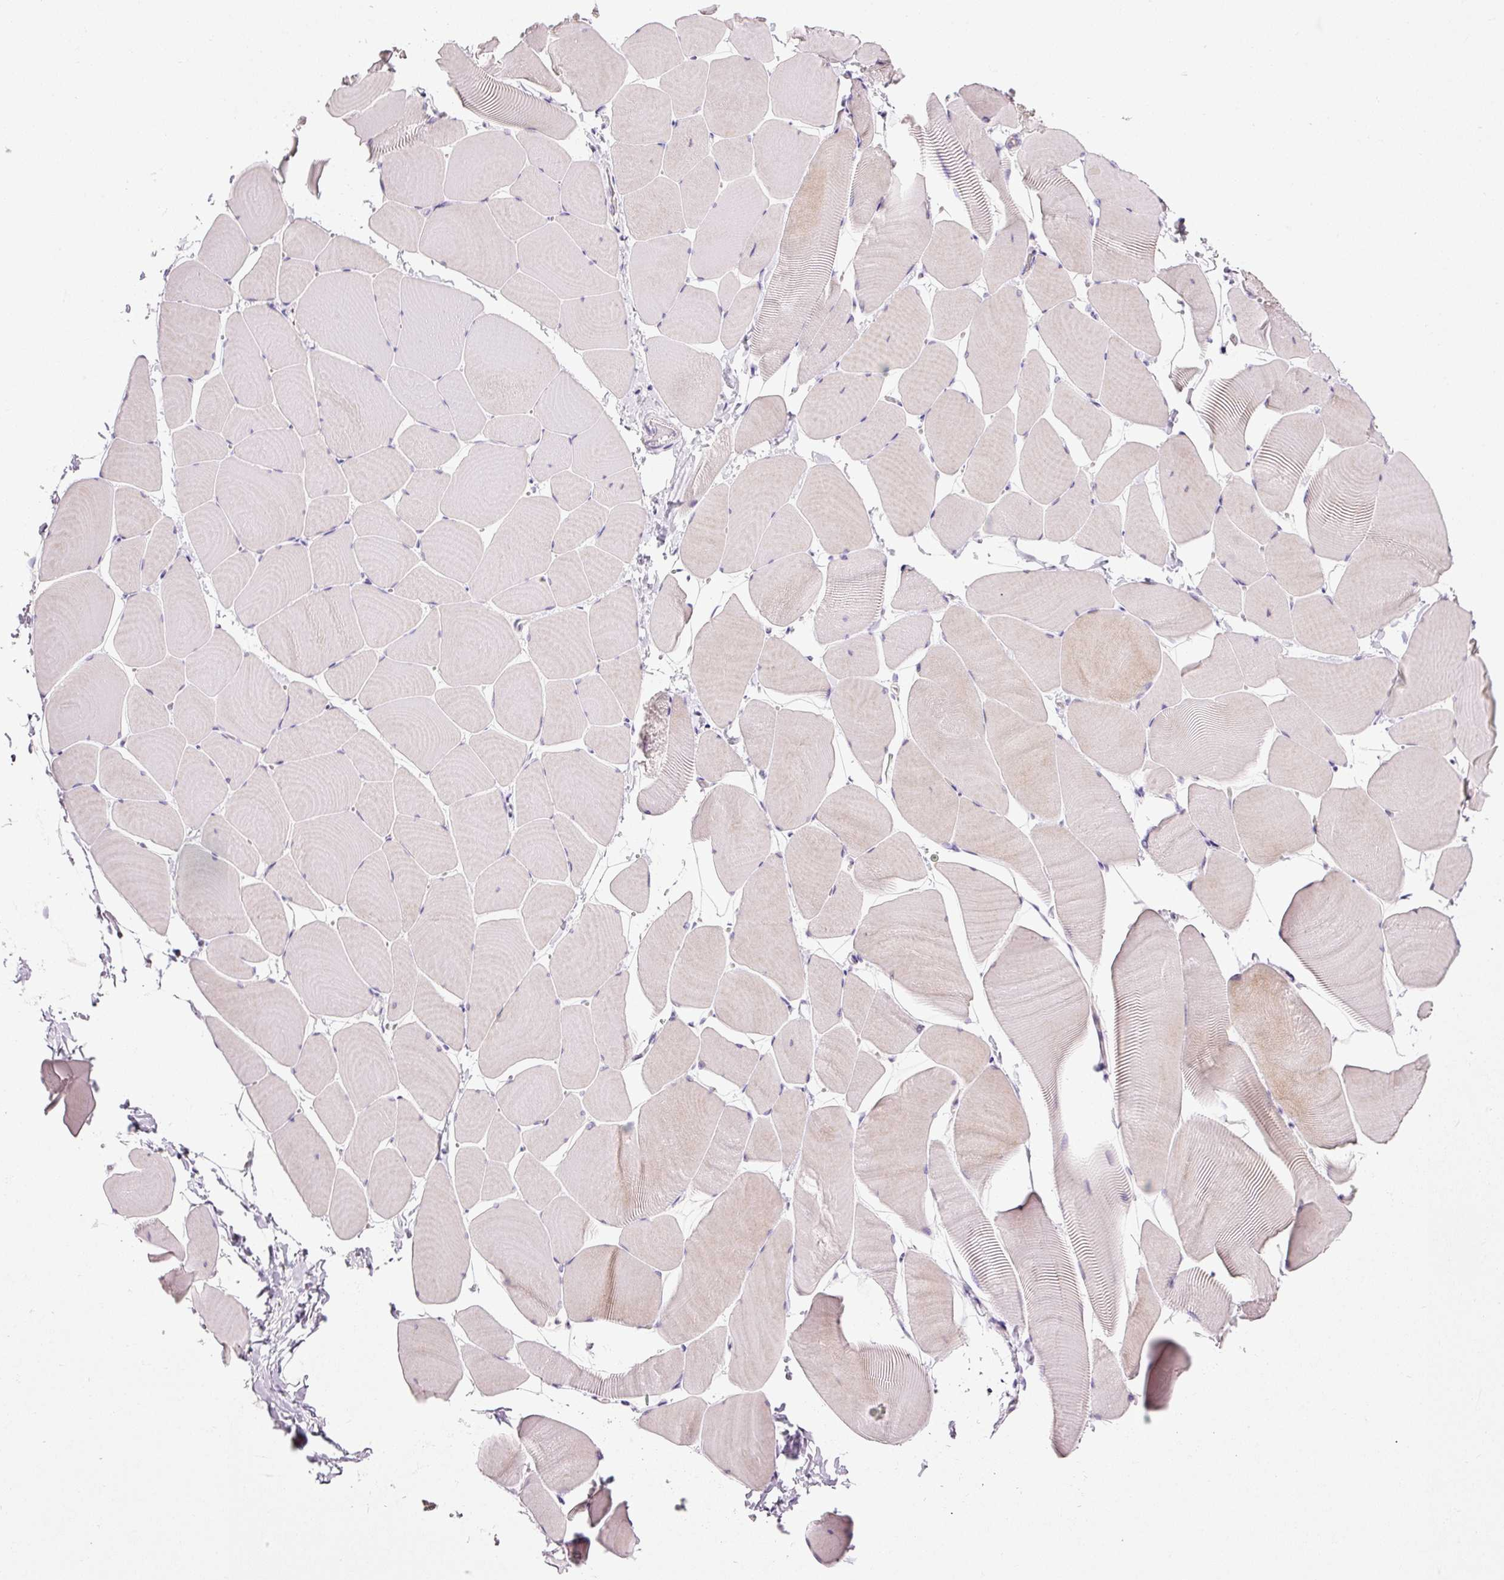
{"staining": {"intensity": "weak", "quantity": "<25%", "location": "cytoplasmic/membranous"}, "tissue": "skeletal muscle", "cell_type": "Myocytes", "image_type": "normal", "snomed": [{"axis": "morphology", "description": "Normal tissue, NOS"}, {"axis": "topography", "description": "Skeletal muscle"}], "caption": "Immunohistochemistry (IHC) photomicrograph of unremarkable skeletal muscle stained for a protein (brown), which displays no positivity in myocytes.", "gene": "ANKRD20A1", "patient": {"sex": "male", "age": 25}}